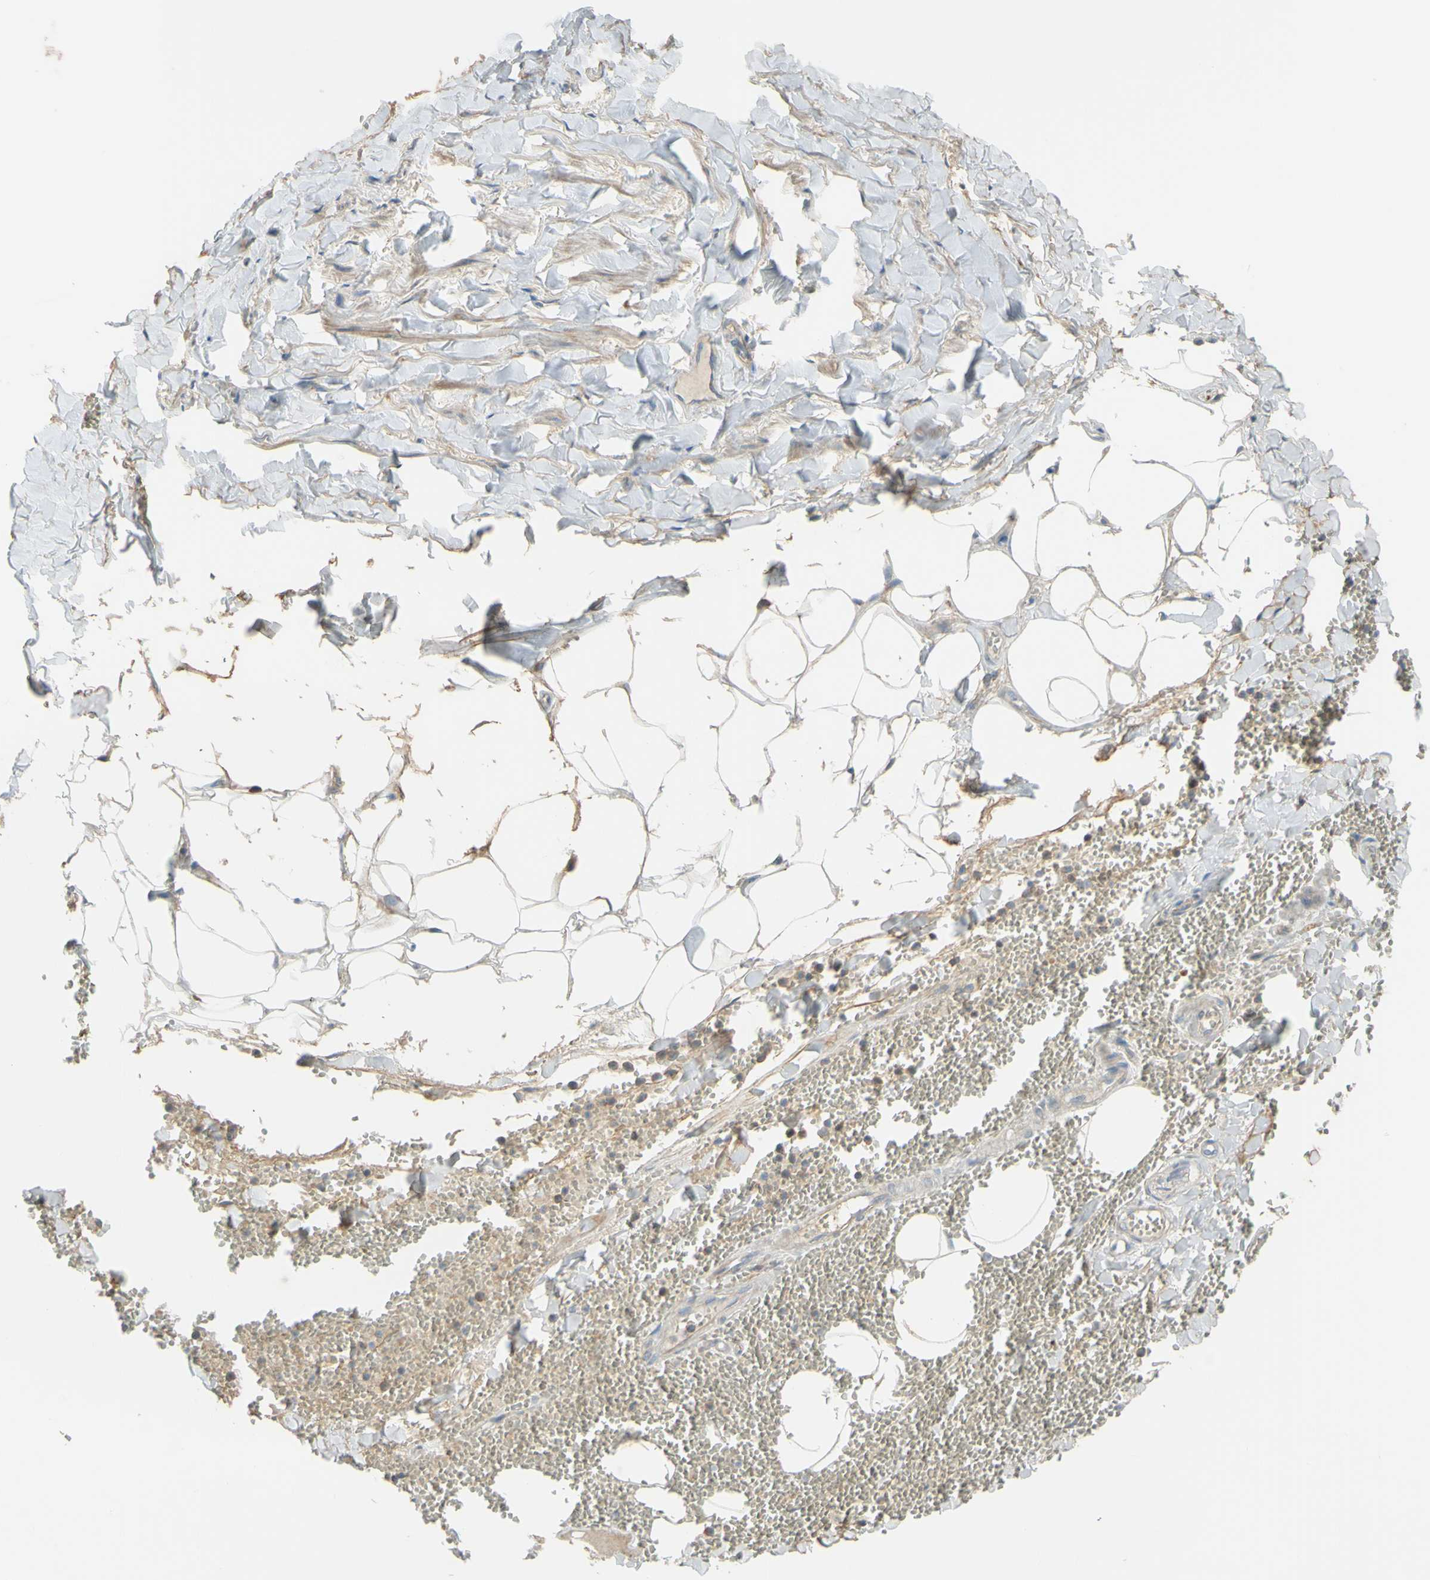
{"staining": {"intensity": "weak", "quantity": "25%-75%", "location": "cytoplasmic/membranous"}, "tissue": "adipose tissue", "cell_type": "Adipocytes", "image_type": "normal", "snomed": [{"axis": "morphology", "description": "Normal tissue, NOS"}, {"axis": "topography", "description": "Adipose tissue"}, {"axis": "topography", "description": "Peripheral nerve tissue"}], "caption": "Adipose tissue stained for a protein demonstrates weak cytoplasmic/membranous positivity in adipocytes. (brown staining indicates protein expression, while blue staining denotes nuclei).", "gene": "DKK3", "patient": {"sex": "male", "age": 52}}